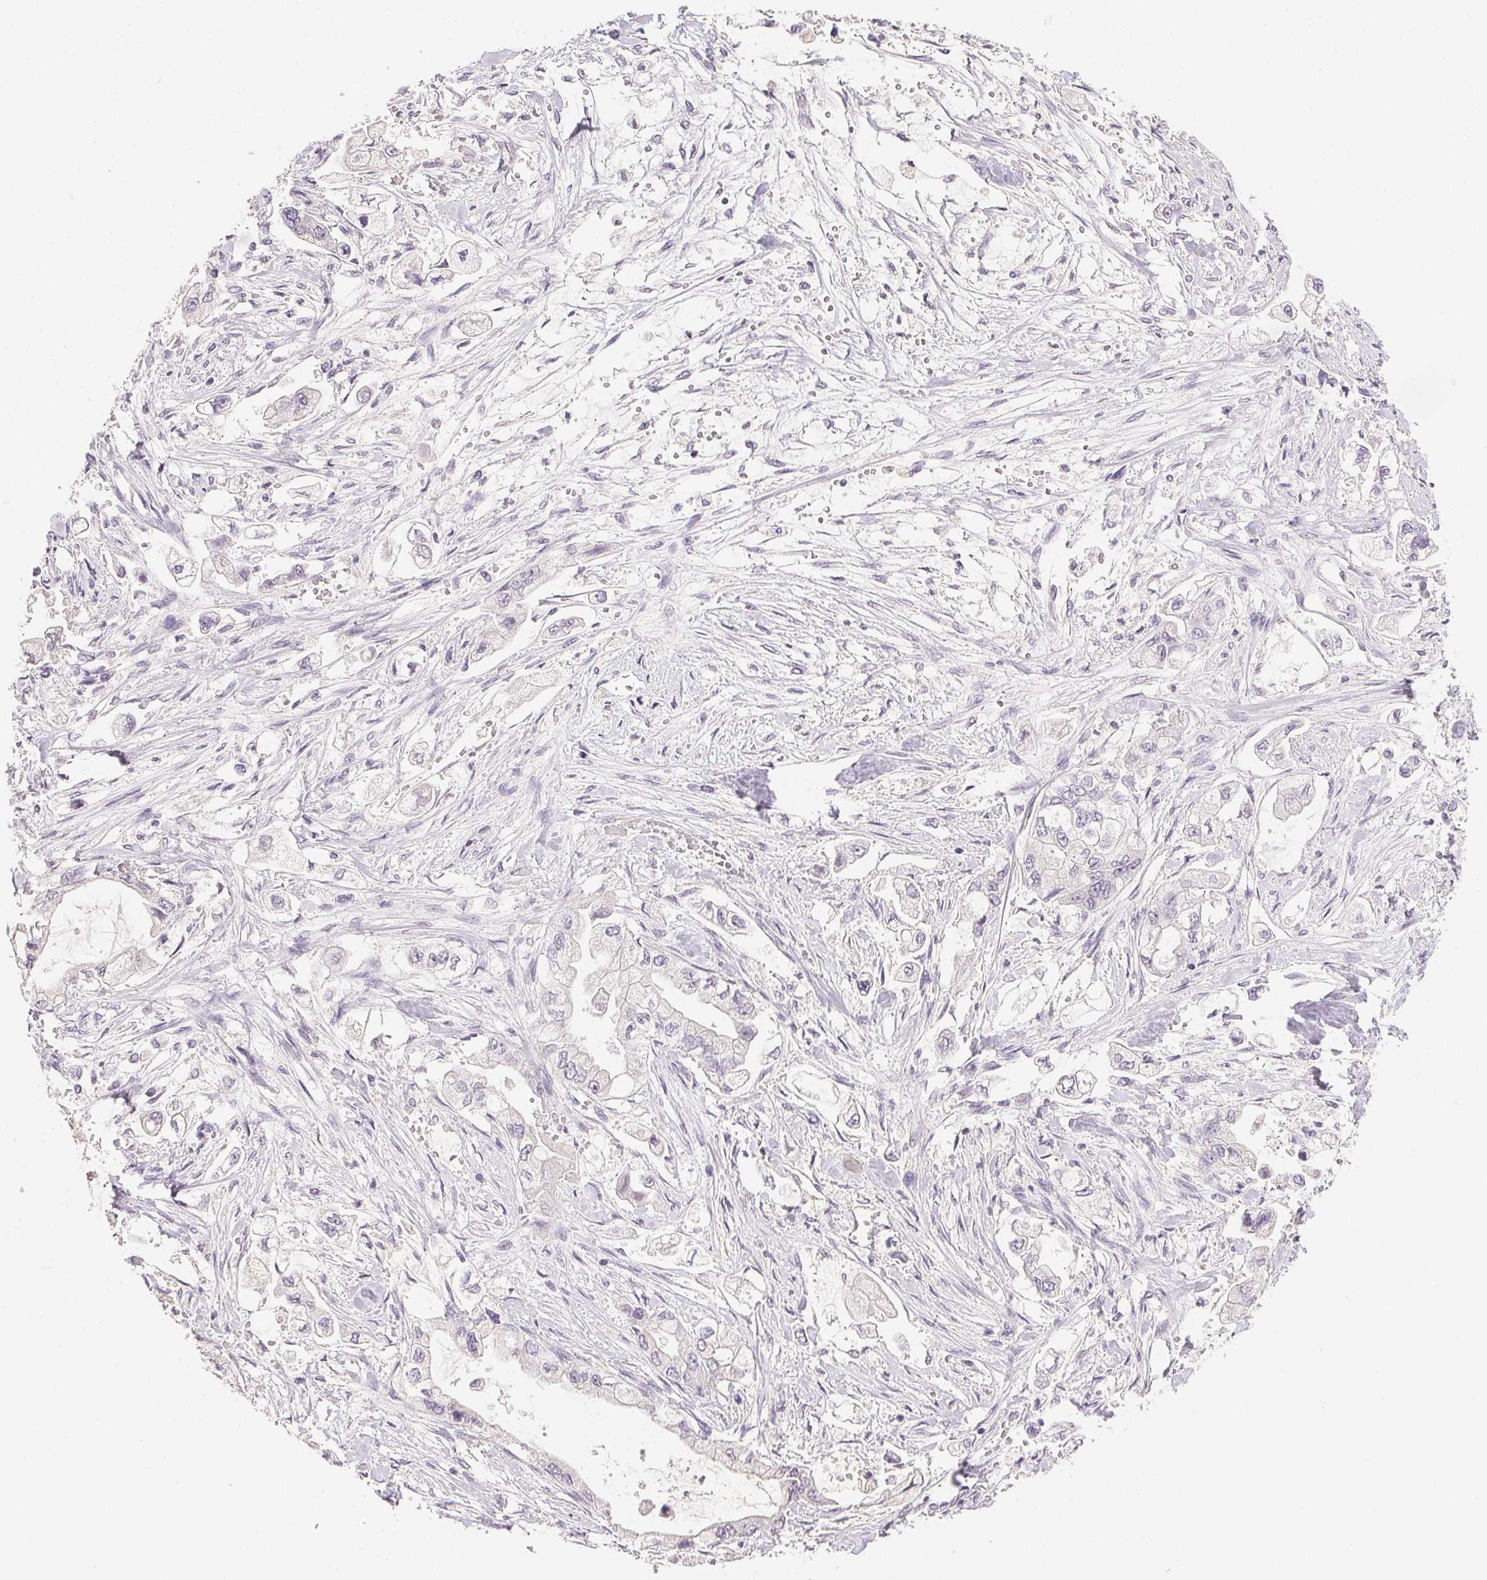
{"staining": {"intensity": "negative", "quantity": "none", "location": "none"}, "tissue": "stomach cancer", "cell_type": "Tumor cells", "image_type": "cancer", "snomed": [{"axis": "morphology", "description": "Adenocarcinoma, NOS"}, {"axis": "topography", "description": "Stomach"}], "caption": "Immunohistochemical staining of stomach adenocarcinoma exhibits no significant staining in tumor cells.", "gene": "PLCB1", "patient": {"sex": "male", "age": 62}}